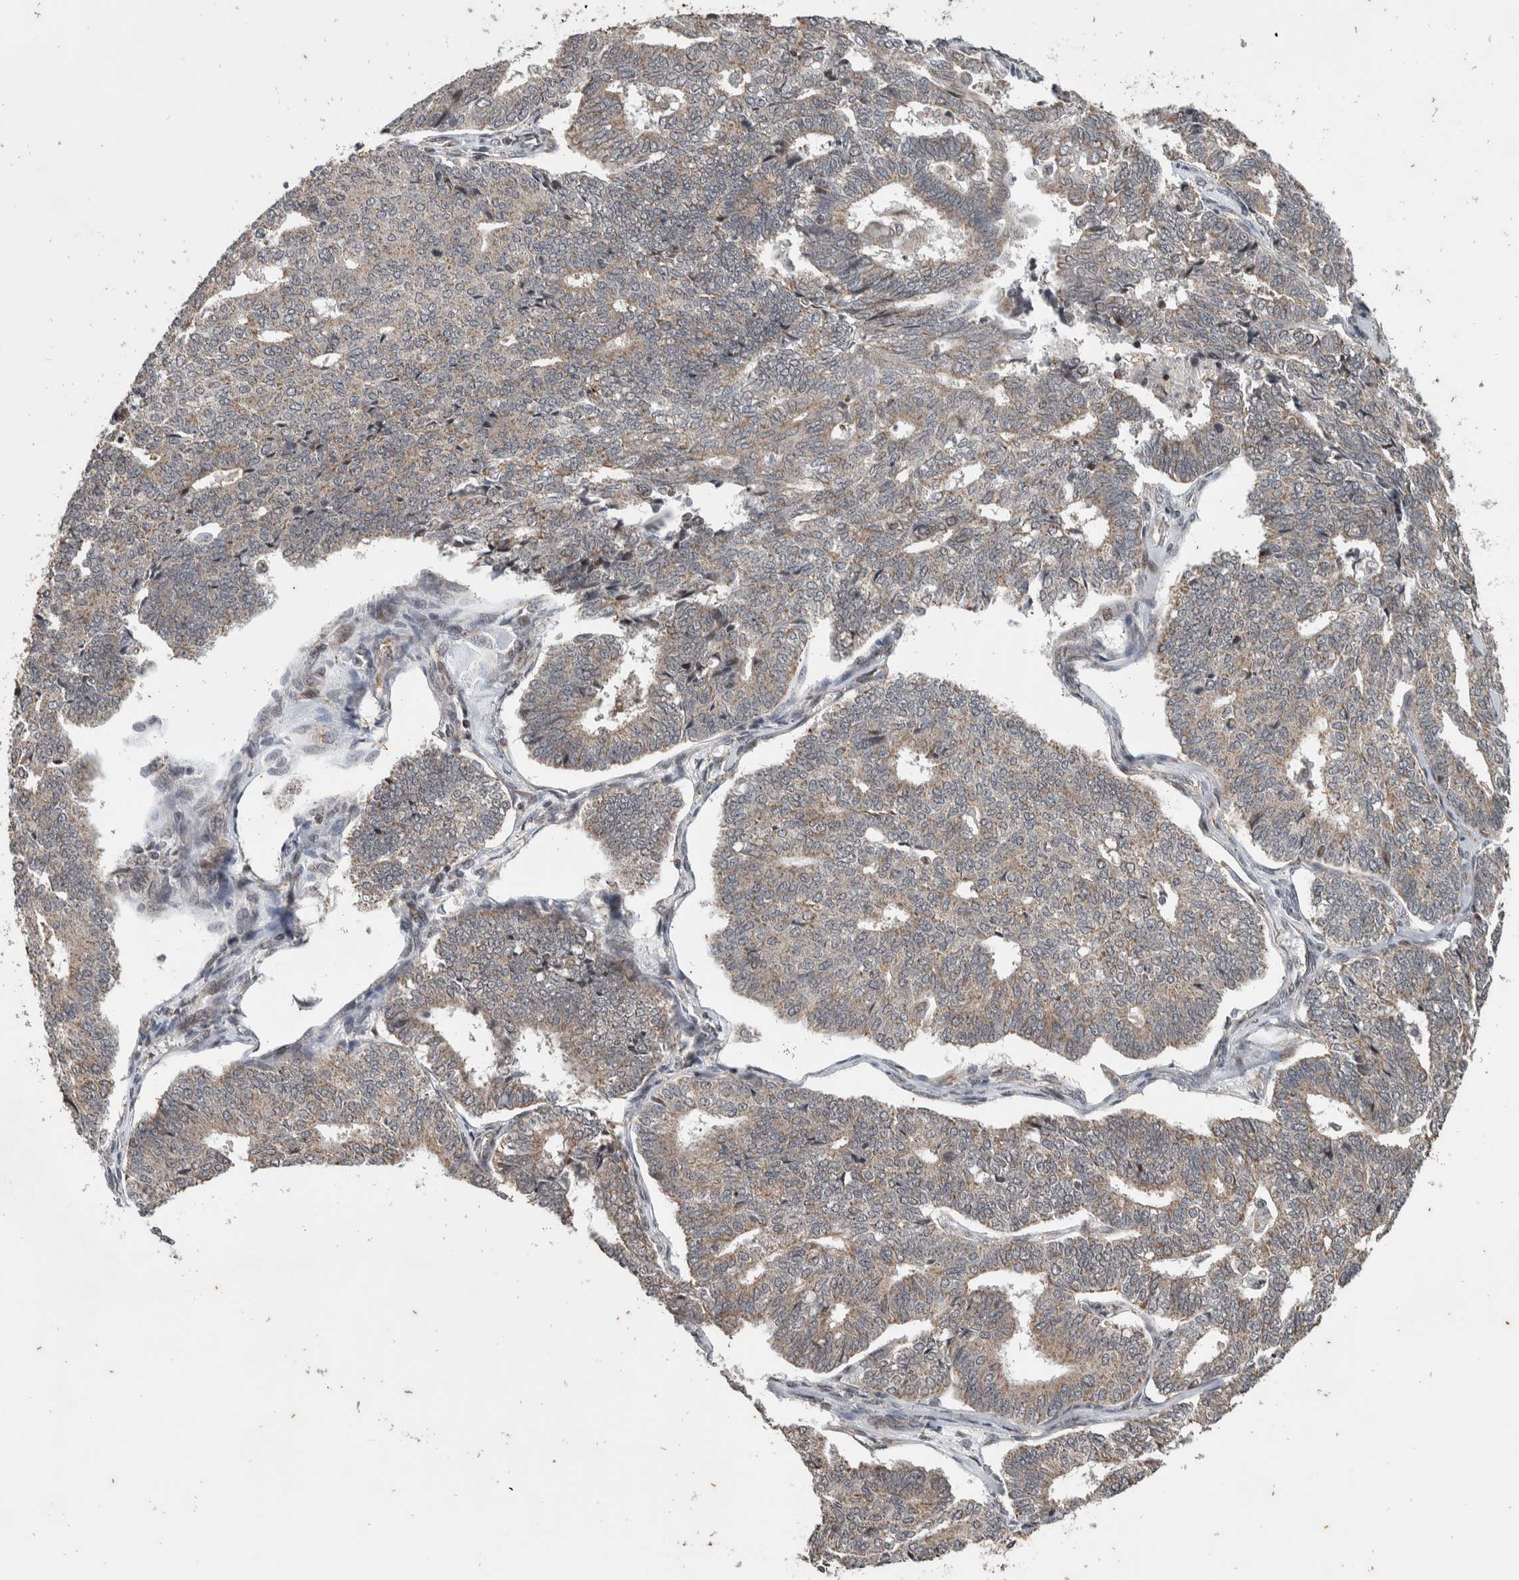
{"staining": {"intensity": "weak", "quantity": "<25%", "location": "cytoplasmic/membranous"}, "tissue": "endometrial cancer", "cell_type": "Tumor cells", "image_type": "cancer", "snomed": [{"axis": "morphology", "description": "Adenocarcinoma, NOS"}, {"axis": "topography", "description": "Endometrium"}], "caption": "Immunohistochemistry (IHC) photomicrograph of neoplastic tissue: human endometrial cancer (adenocarcinoma) stained with DAB exhibits no significant protein expression in tumor cells.", "gene": "ATXN7L1", "patient": {"sex": "female", "age": 70}}